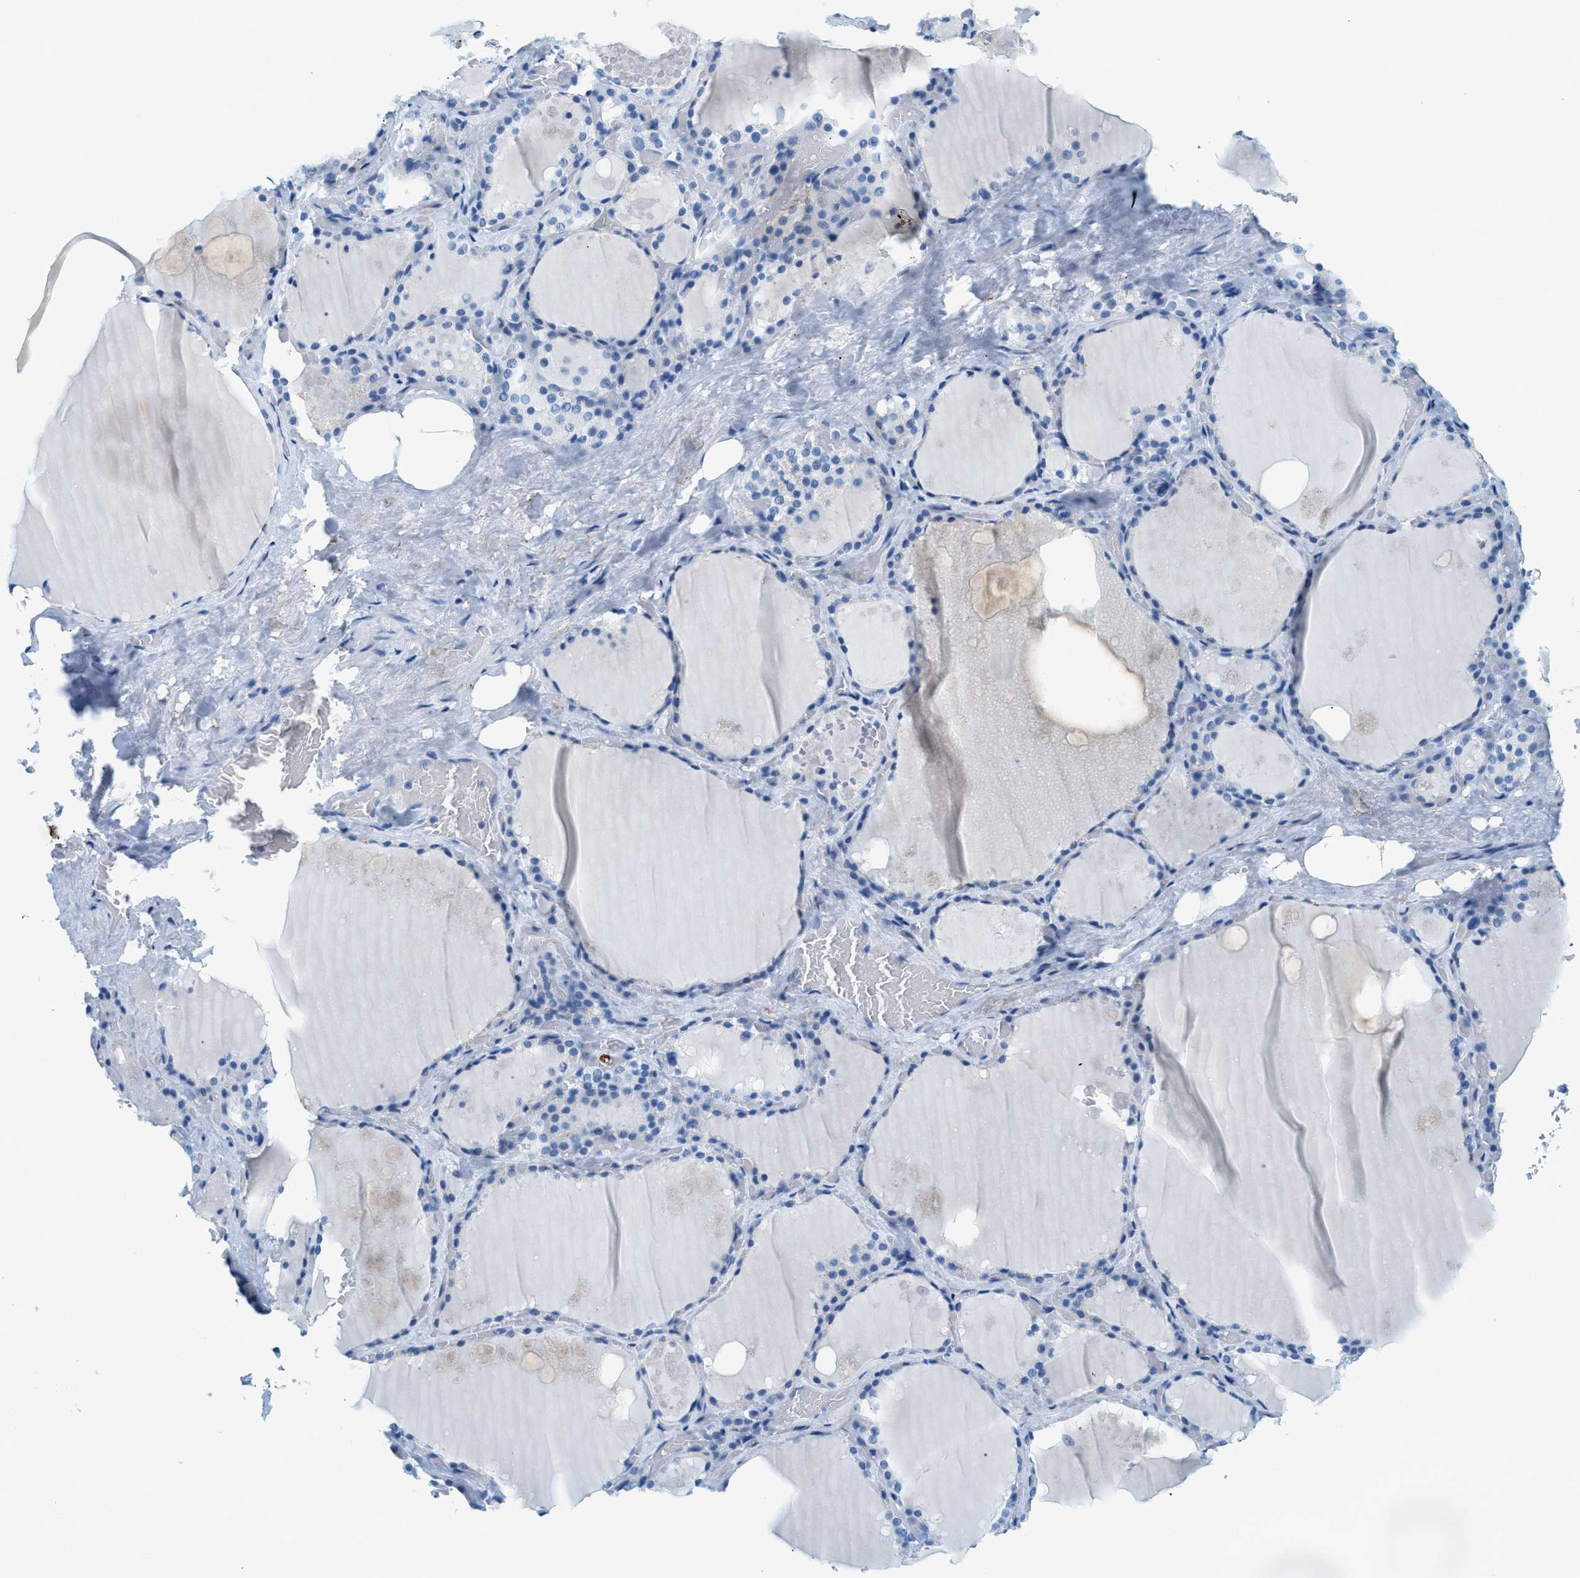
{"staining": {"intensity": "negative", "quantity": "none", "location": "none"}, "tissue": "thyroid gland", "cell_type": "Glandular cells", "image_type": "normal", "snomed": [{"axis": "morphology", "description": "Normal tissue, NOS"}, {"axis": "topography", "description": "Thyroid gland"}], "caption": "High magnification brightfield microscopy of unremarkable thyroid gland stained with DAB (brown) and counterstained with hematoxylin (blue): glandular cells show no significant positivity. (Stains: DAB (3,3'-diaminobenzidine) immunohistochemistry with hematoxylin counter stain, Microscopy: brightfield microscopy at high magnification).", "gene": "TPSAB1", "patient": {"sex": "male", "age": 61}}